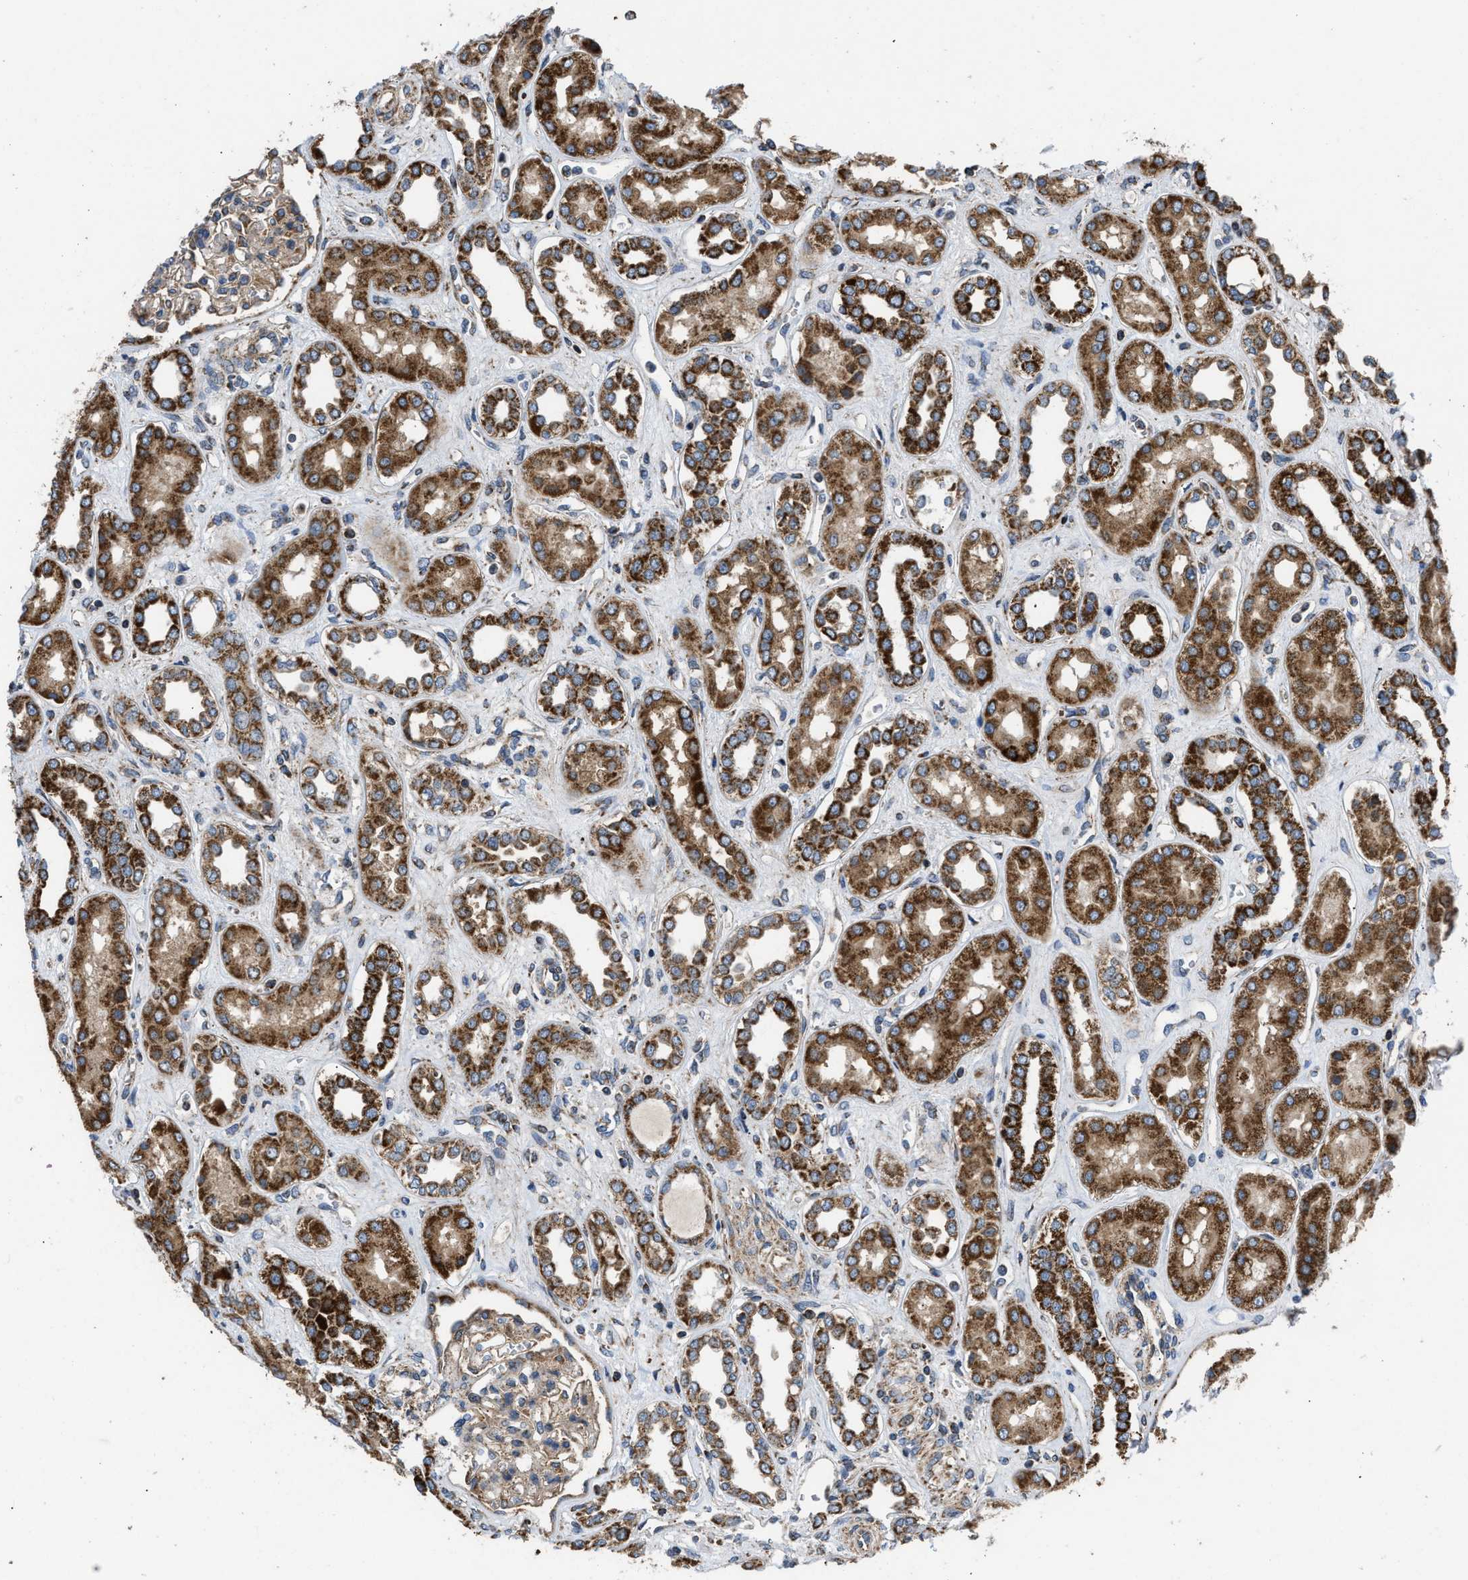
{"staining": {"intensity": "moderate", "quantity": ">75%", "location": "cytoplasmic/membranous"}, "tissue": "kidney", "cell_type": "Cells in glomeruli", "image_type": "normal", "snomed": [{"axis": "morphology", "description": "Normal tissue, NOS"}, {"axis": "topography", "description": "Kidney"}], "caption": "Protein staining of normal kidney exhibits moderate cytoplasmic/membranous staining in approximately >75% of cells in glomeruli.", "gene": "OPTN", "patient": {"sex": "male", "age": 59}}